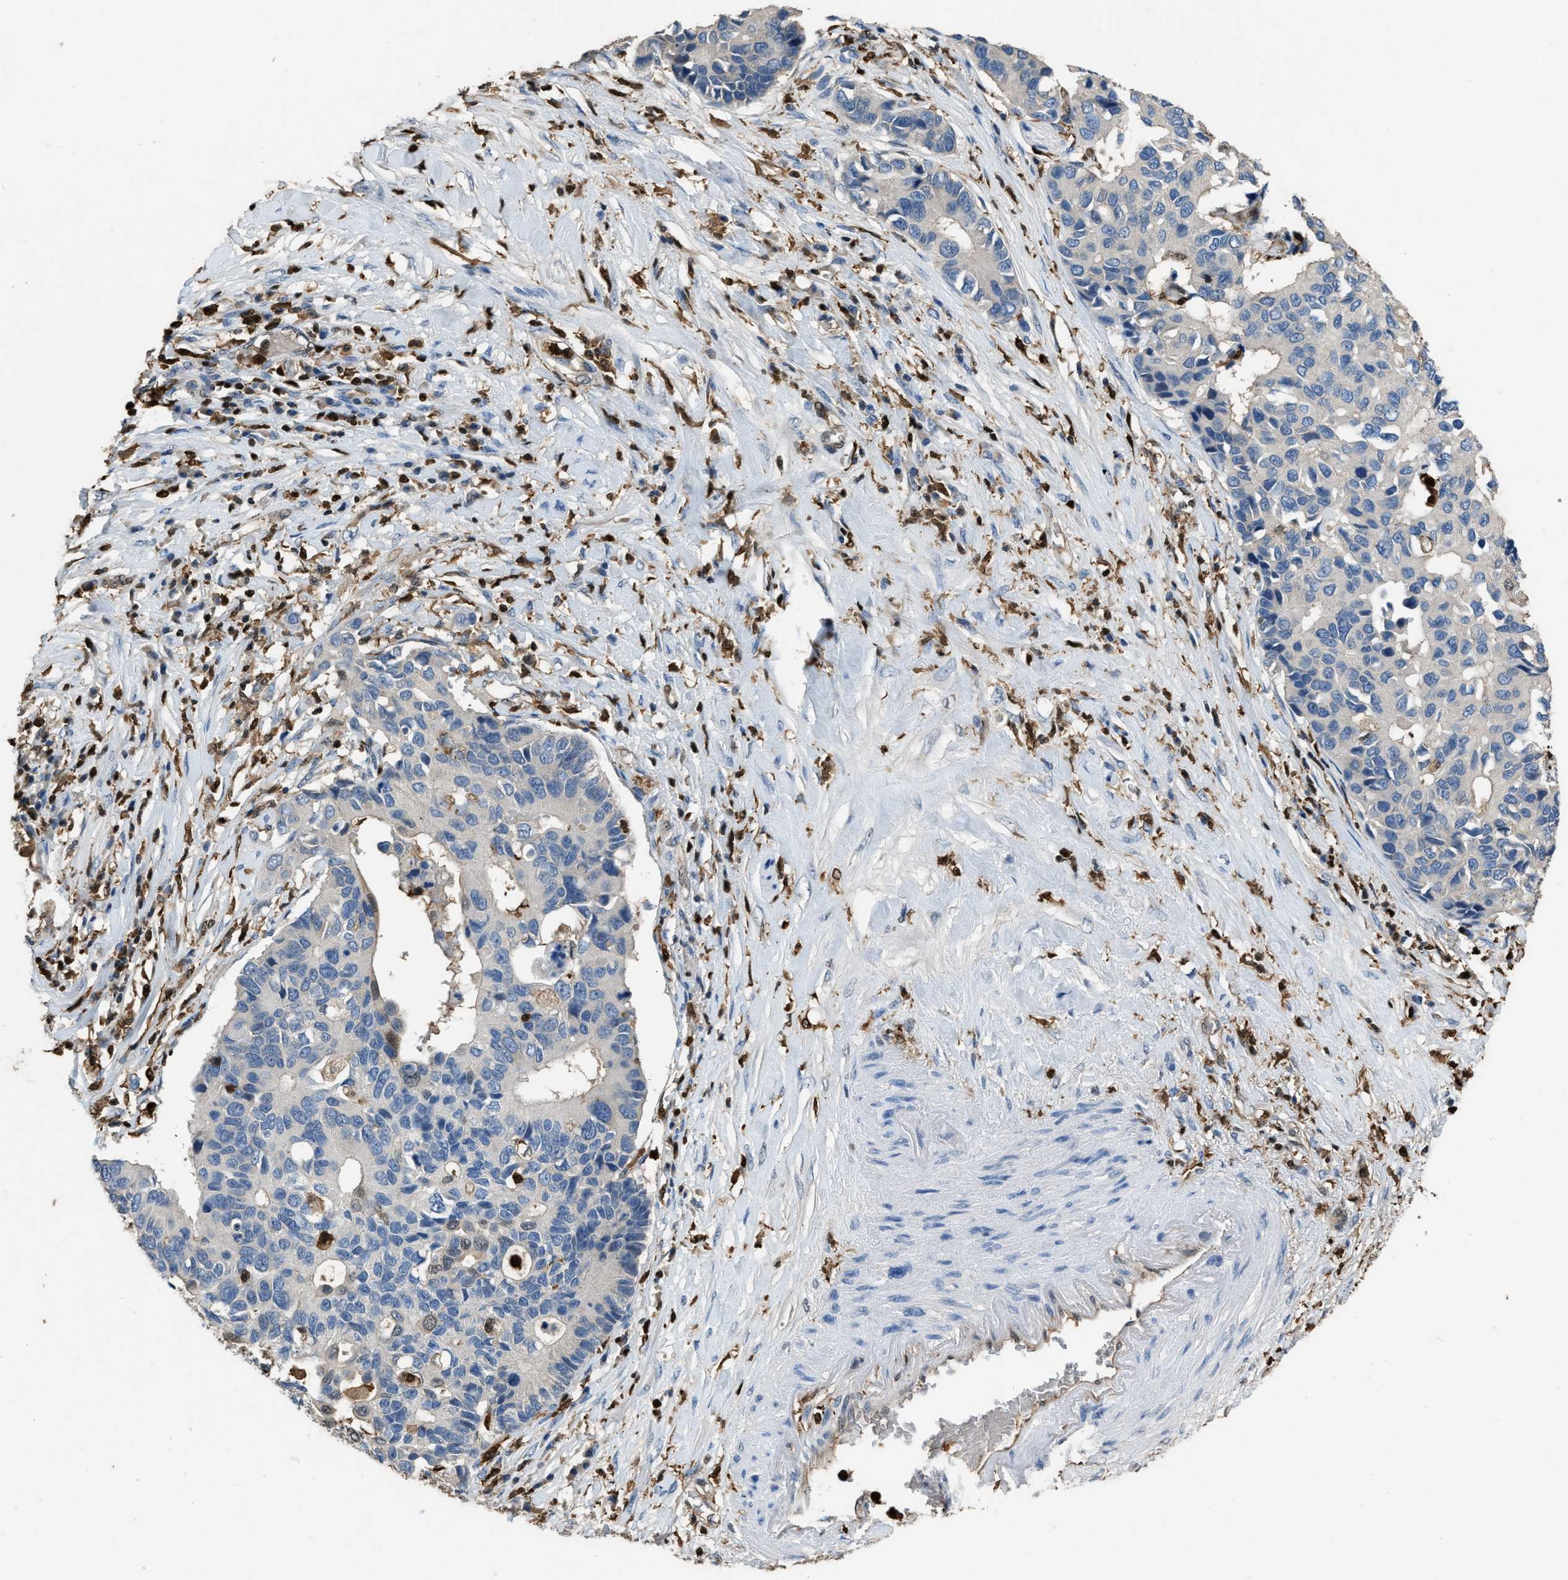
{"staining": {"intensity": "negative", "quantity": "none", "location": "none"}, "tissue": "pancreatic cancer", "cell_type": "Tumor cells", "image_type": "cancer", "snomed": [{"axis": "morphology", "description": "Adenocarcinoma, NOS"}, {"axis": "topography", "description": "Pancreas"}], "caption": "Micrograph shows no significant protein expression in tumor cells of pancreatic cancer. (Stains: DAB immunohistochemistry (IHC) with hematoxylin counter stain, Microscopy: brightfield microscopy at high magnification).", "gene": "ARHGDIB", "patient": {"sex": "female", "age": 56}}